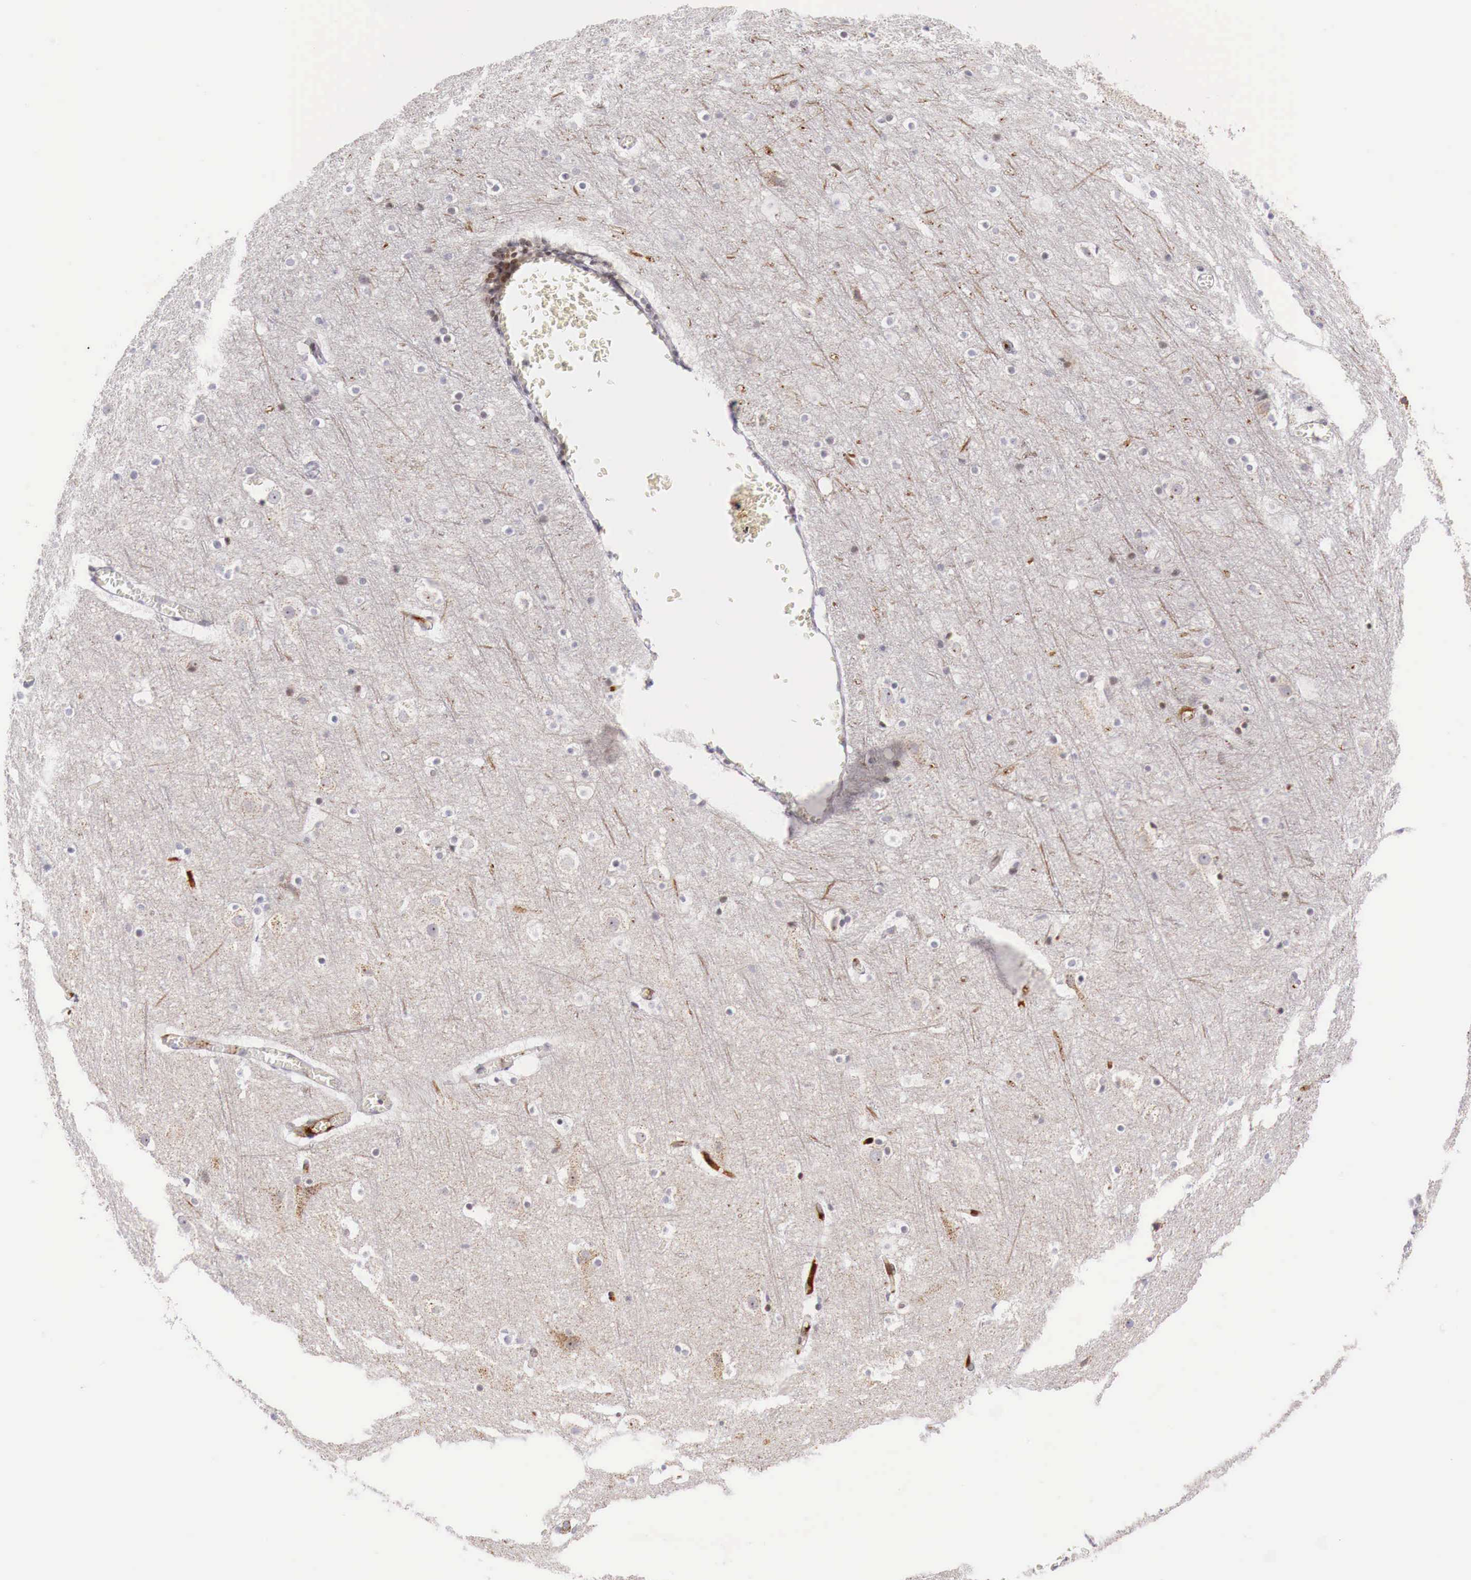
{"staining": {"intensity": "negative", "quantity": "none", "location": "none"}, "tissue": "cerebral cortex", "cell_type": "Endothelial cells", "image_type": "normal", "snomed": [{"axis": "morphology", "description": "Normal tissue, NOS"}, {"axis": "topography", "description": "Cerebral cortex"}], "caption": "Image shows no protein positivity in endothelial cells of normal cerebral cortex.", "gene": "CLCN5", "patient": {"sex": "male", "age": 45}}